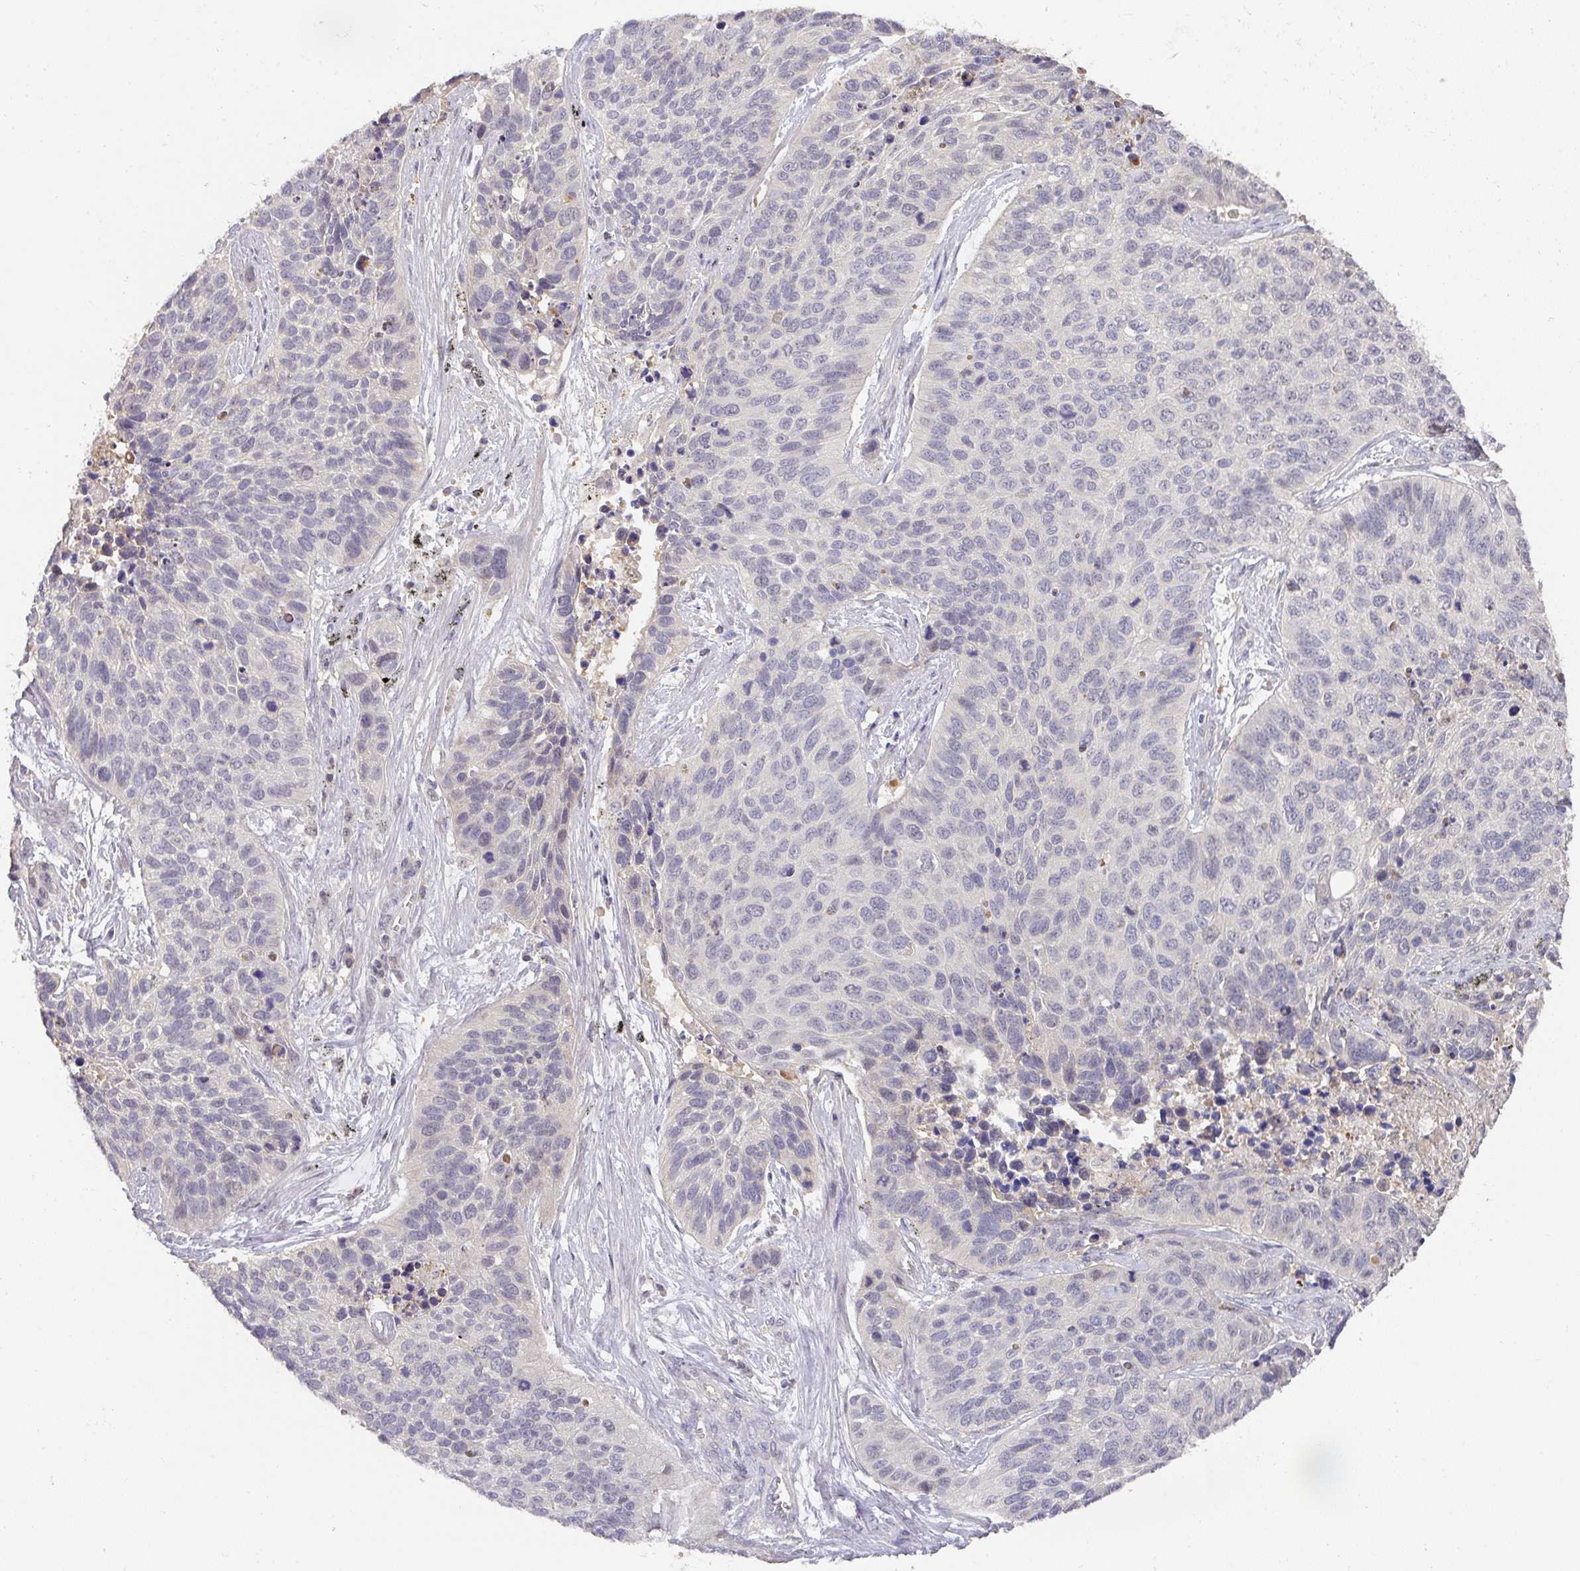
{"staining": {"intensity": "negative", "quantity": "none", "location": "none"}, "tissue": "lung cancer", "cell_type": "Tumor cells", "image_type": "cancer", "snomed": [{"axis": "morphology", "description": "Squamous cell carcinoma, NOS"}, {"axis": "topography", "description": "Lung"}], "caption": "Lung cancer stained for a protein using immunohistochemistry demonstrates no expression tumor cells.", "gene": "FOXN4", "patient": {"sex": "male", "age": 62}}